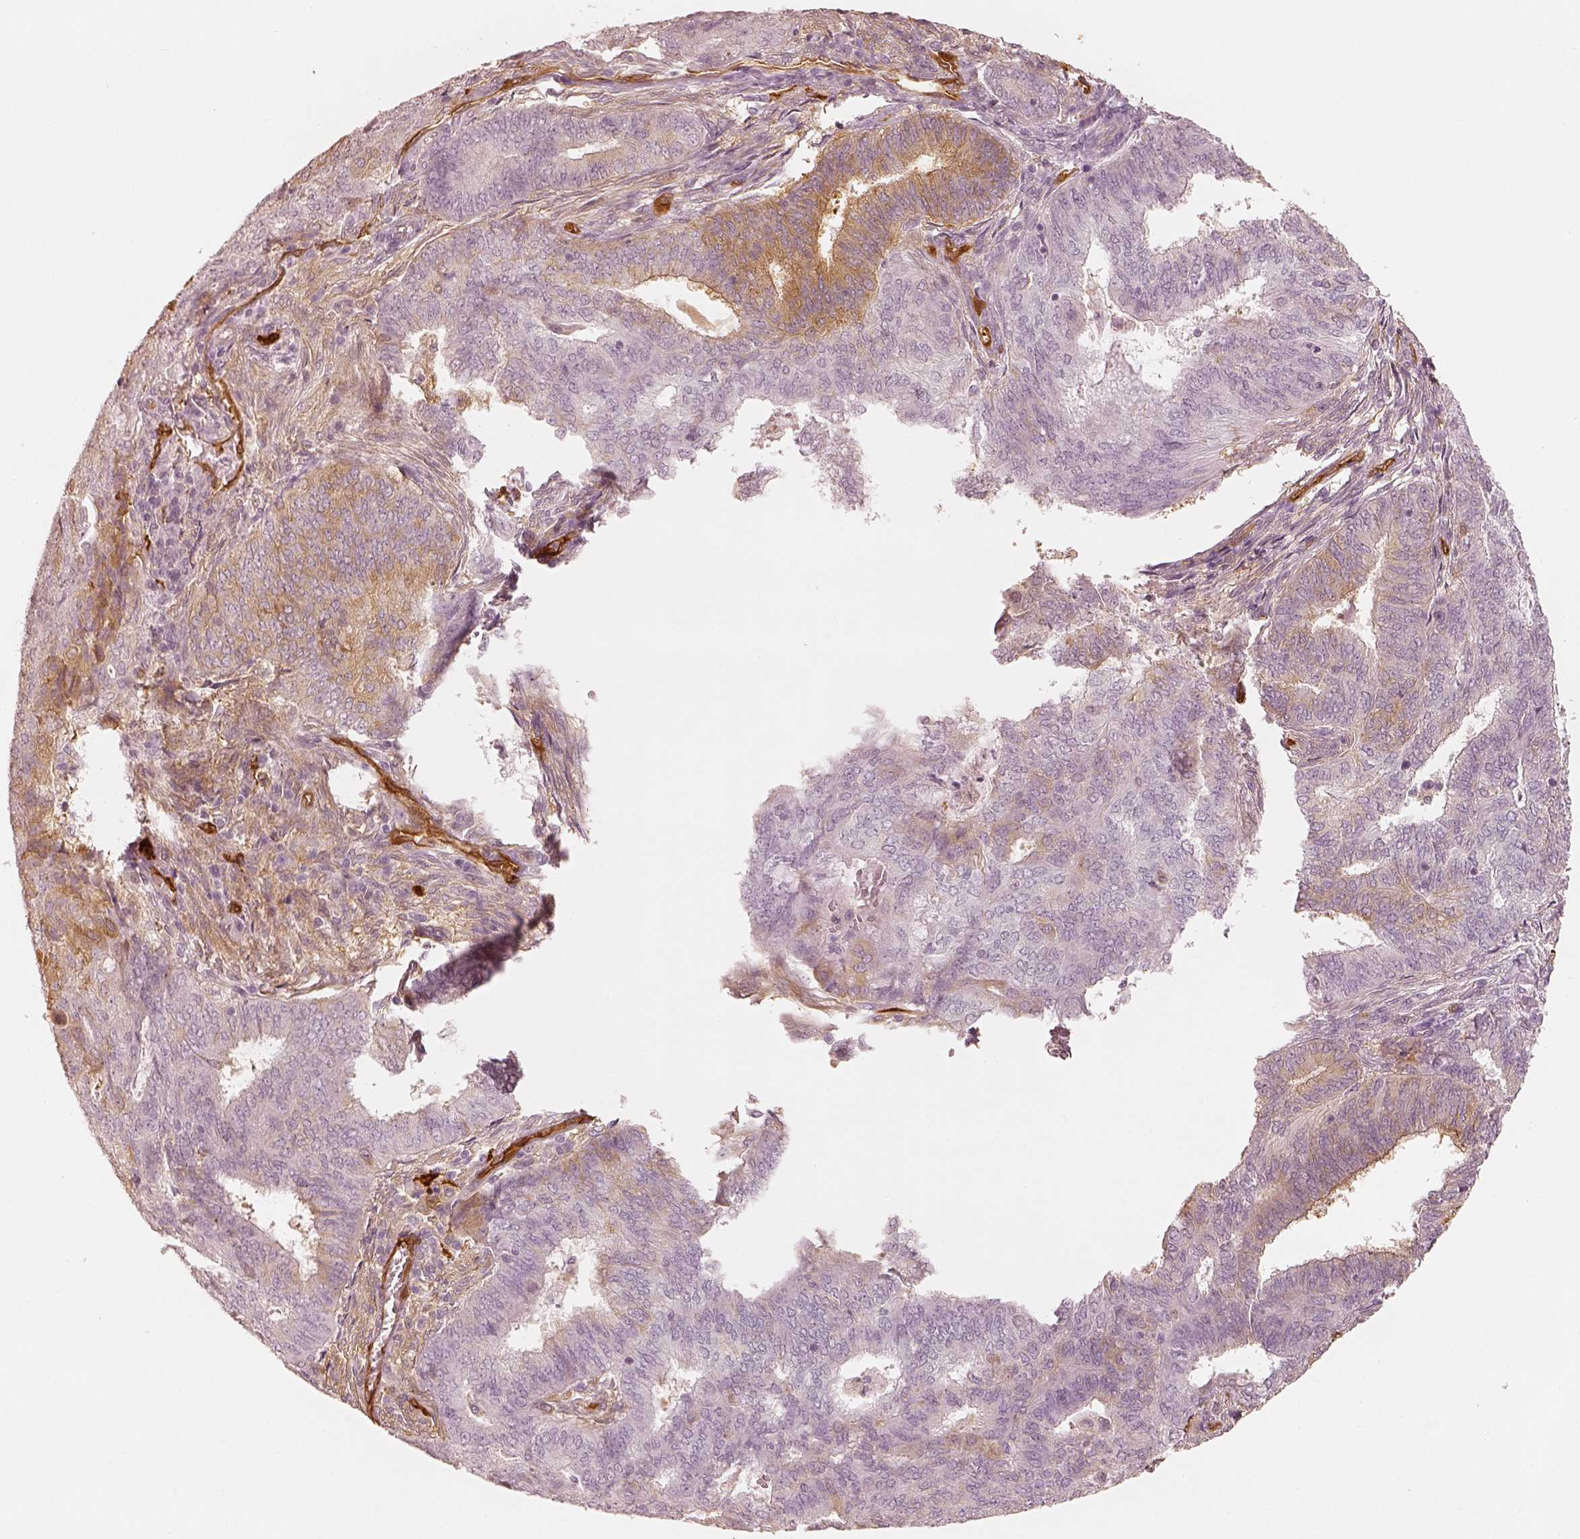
{"staining": {"intensity": "weak", "quantity": "25%-75%", "location": "cytoplasmic/membranous"}, "tissue": "endometrial cancer", "cell_type": "Tumor cells", "image_type": "cancer", "snomed": [{"axis": "morphology", "description": "Adenocarcinoma, NOS"}, {"axis": "topography", "description": "Endometrium"}], "caption": "A low amount of weak cytoplasmic/membranous expression is present in about 25%-75% of tumor cells in adenocarcinoma (endometrial) tissue.", "gene": "FSCN1", "patient": {"sex": "female", "age": 62}}